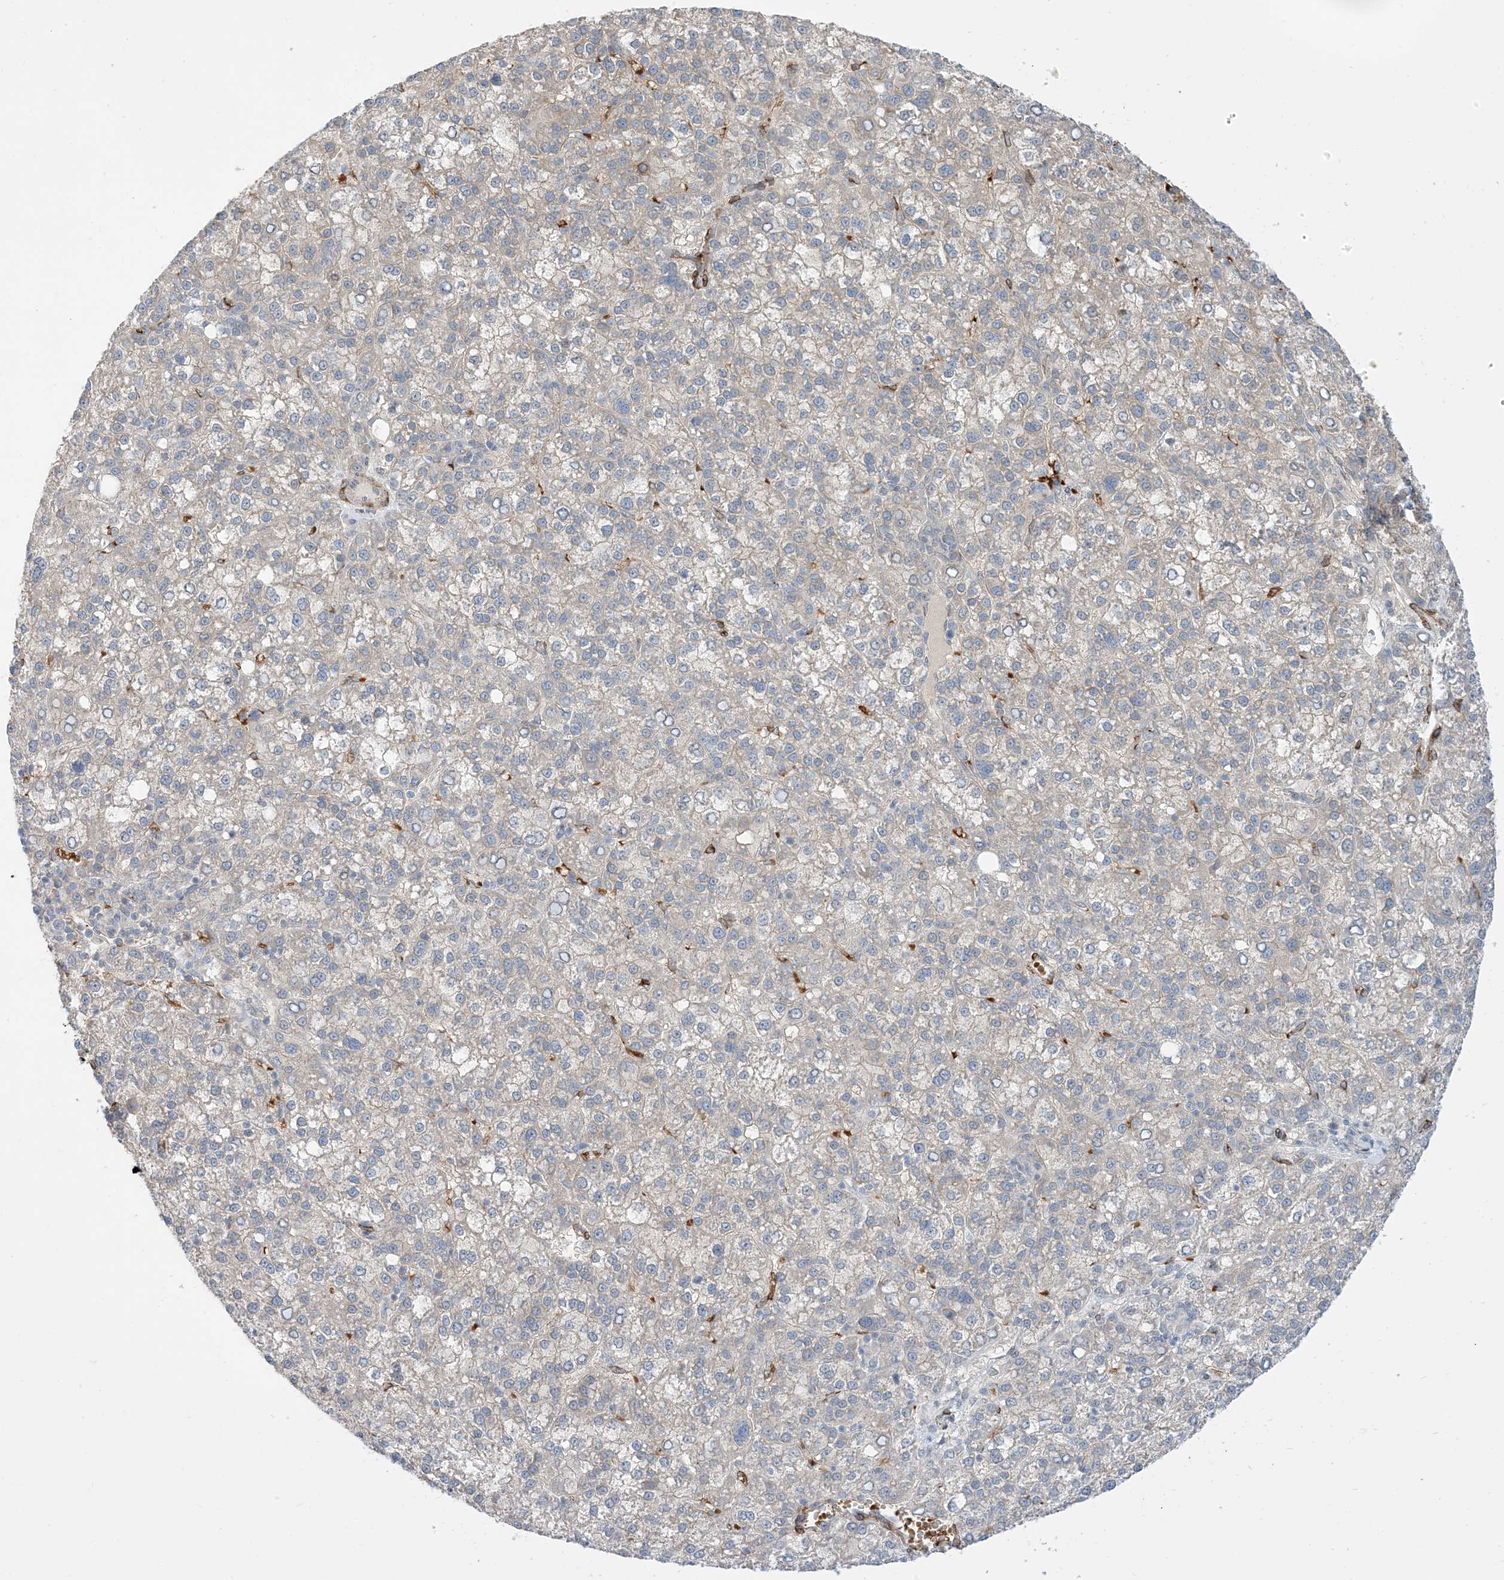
{"staining": {"intensity": "negative", "quantity": "none", "location": "none"}, "tissue": "liver cancer", "cell_type": "Tumor cells", "image_type": "cancer", "snomed": [{"axis": "morphology", "description": "Carcinoma, Hepatocellular, NOS"}, {"axis": "topography", "description": "Liver"}], "caption": "Immunohistochemical staining of hepatocellular carcinoma (liver) reveals no significant expression in tumor cells.", "gene": "RIN1", "patient": {"sex": "female", "age": 58}}